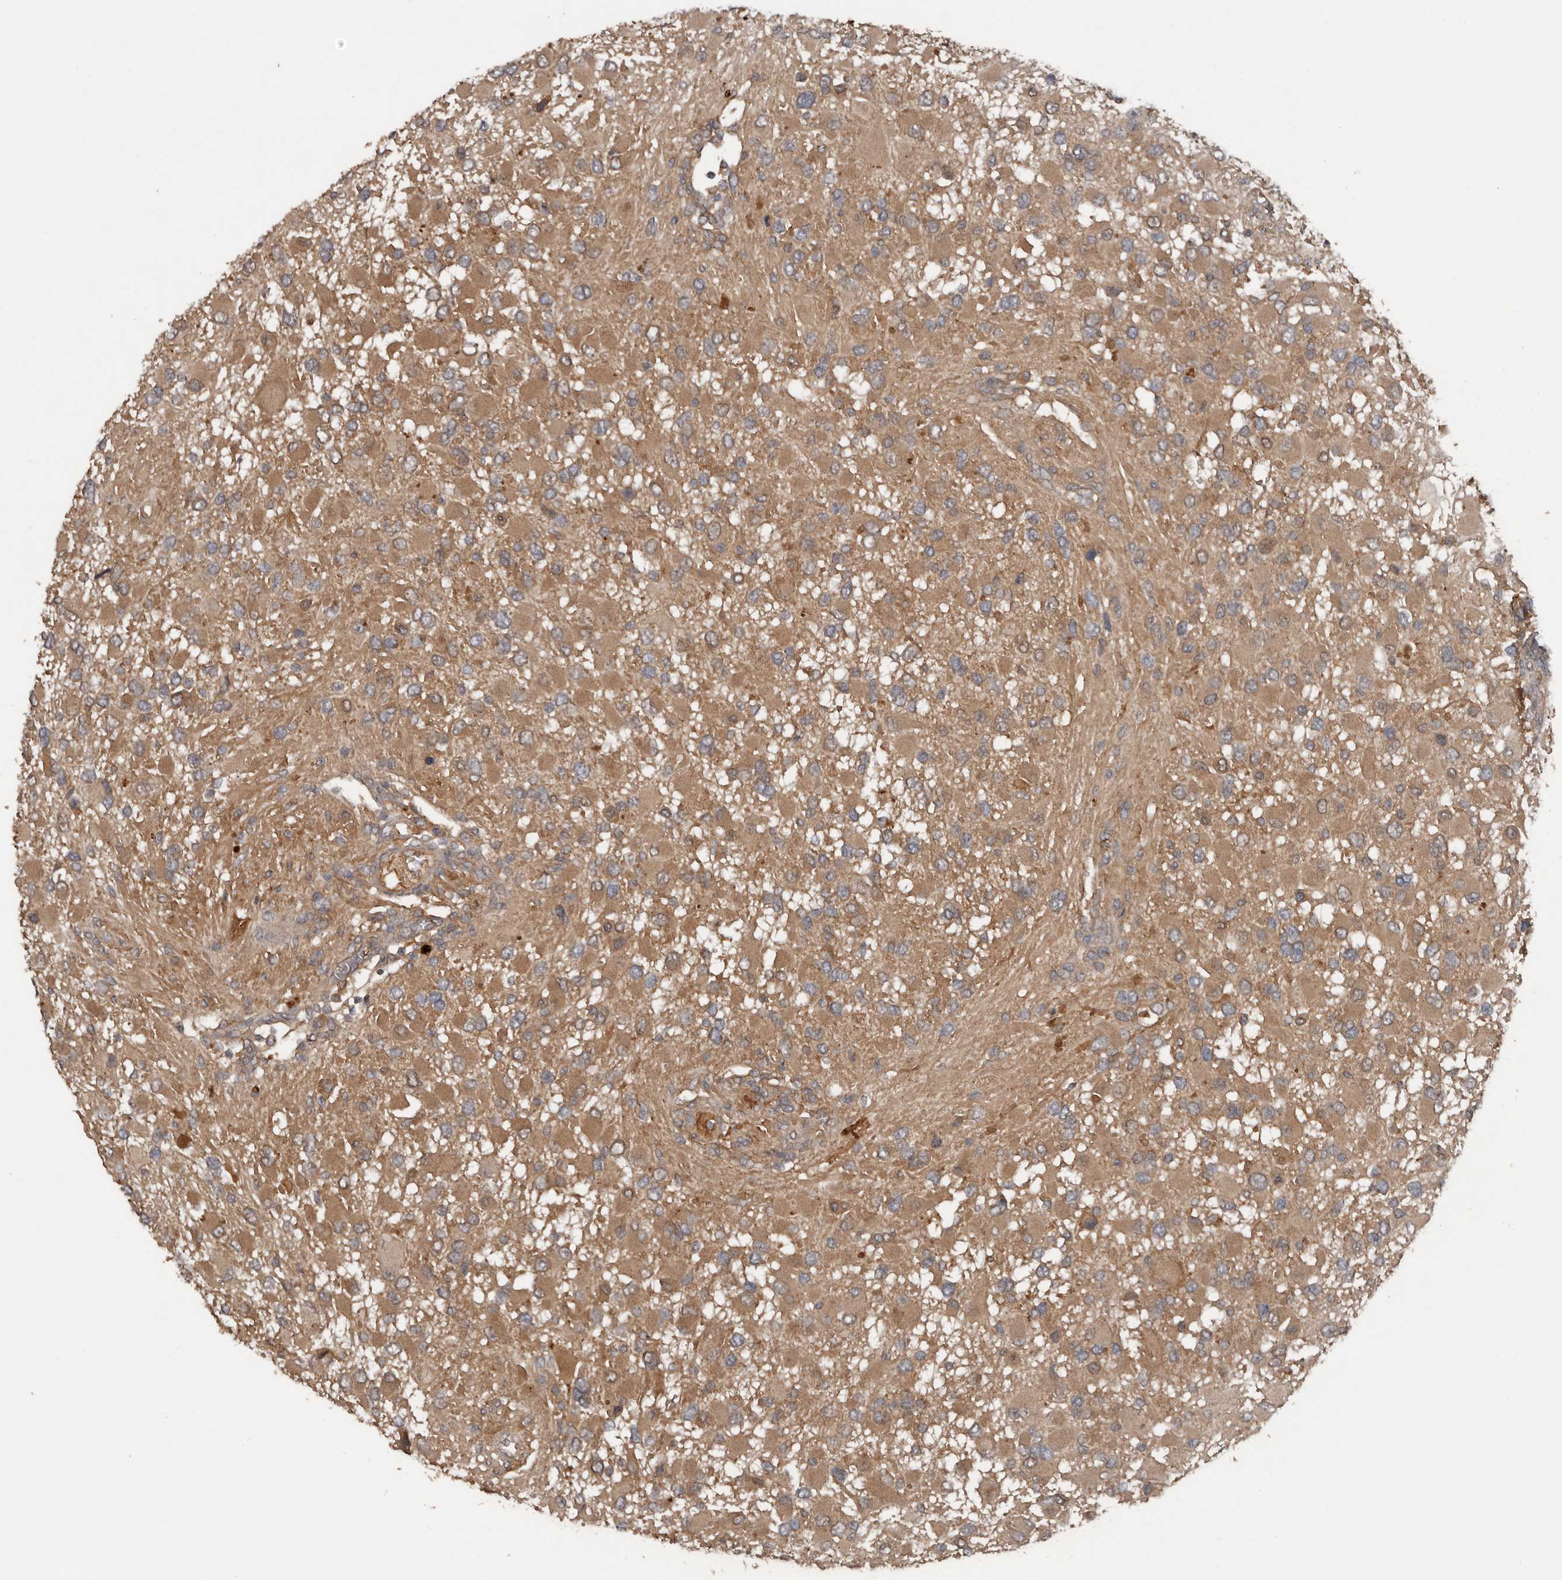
{"staining": {"intensity": "moderate", "quantity": ">75%", "location": "cytoplasmic/membranous"}, "tissue": "glioma", "cell_type": "Tumor cells", "image_type": "cancer", "snomed": [{"axis": "morphology", "description": "Glioma, malignant, High grade"}, {"axis": "topography", "description": "Brain"}], "caption": "Immunohistochemistry (IHC) micrograph of human glioma stained for a protein (brown), which reveals medium levels of moderate cytoplasmic/membranous positivity in approximately >75% of tumor cells.", "gene": "DNAJB4", "patient": {"sex": "male", "age": 53}}